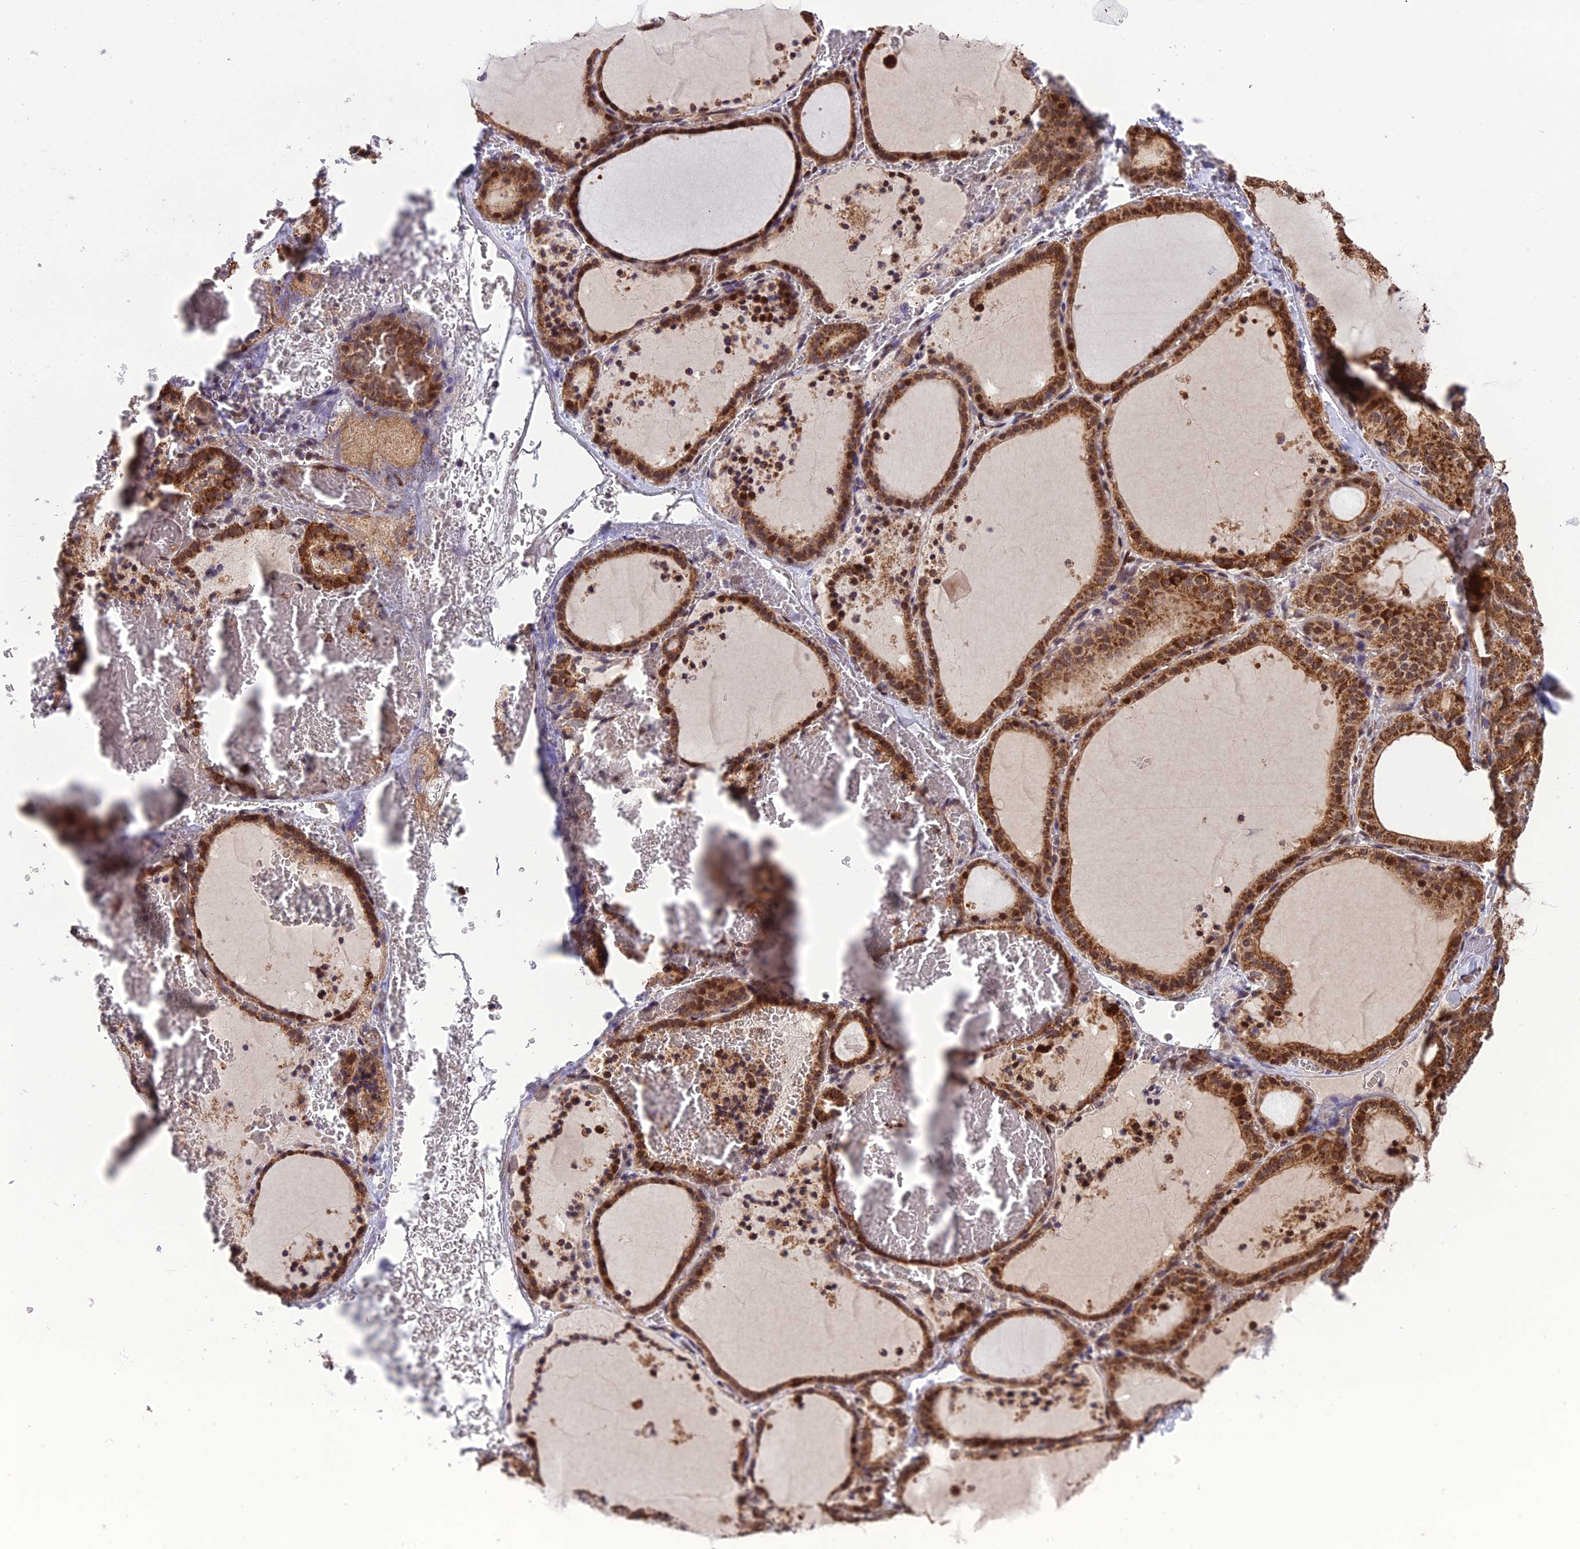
{"staining": {"intensity": "strong", "quantity": ">75%", "location": "cytoplasmic/membranous,nuclear"}, "tissue": "thyroid gland", "cell_type": "Glandular cells", "image_type": "normal", "snomed": [{"axis": "morphology", "description": "Normal tissue, NOS"}, {"axis": "topography", "description": "Thyroid gland"}], "caption": "Protein staining of unremarkable thyroid gland displays strong cytoplasmic/membranous,nuclear staining in approximately >75% of glandular cells. Nuclei are stained in blue.", "gene": "CYP2R1", "patient": {"sex": "female", "age": 39}}